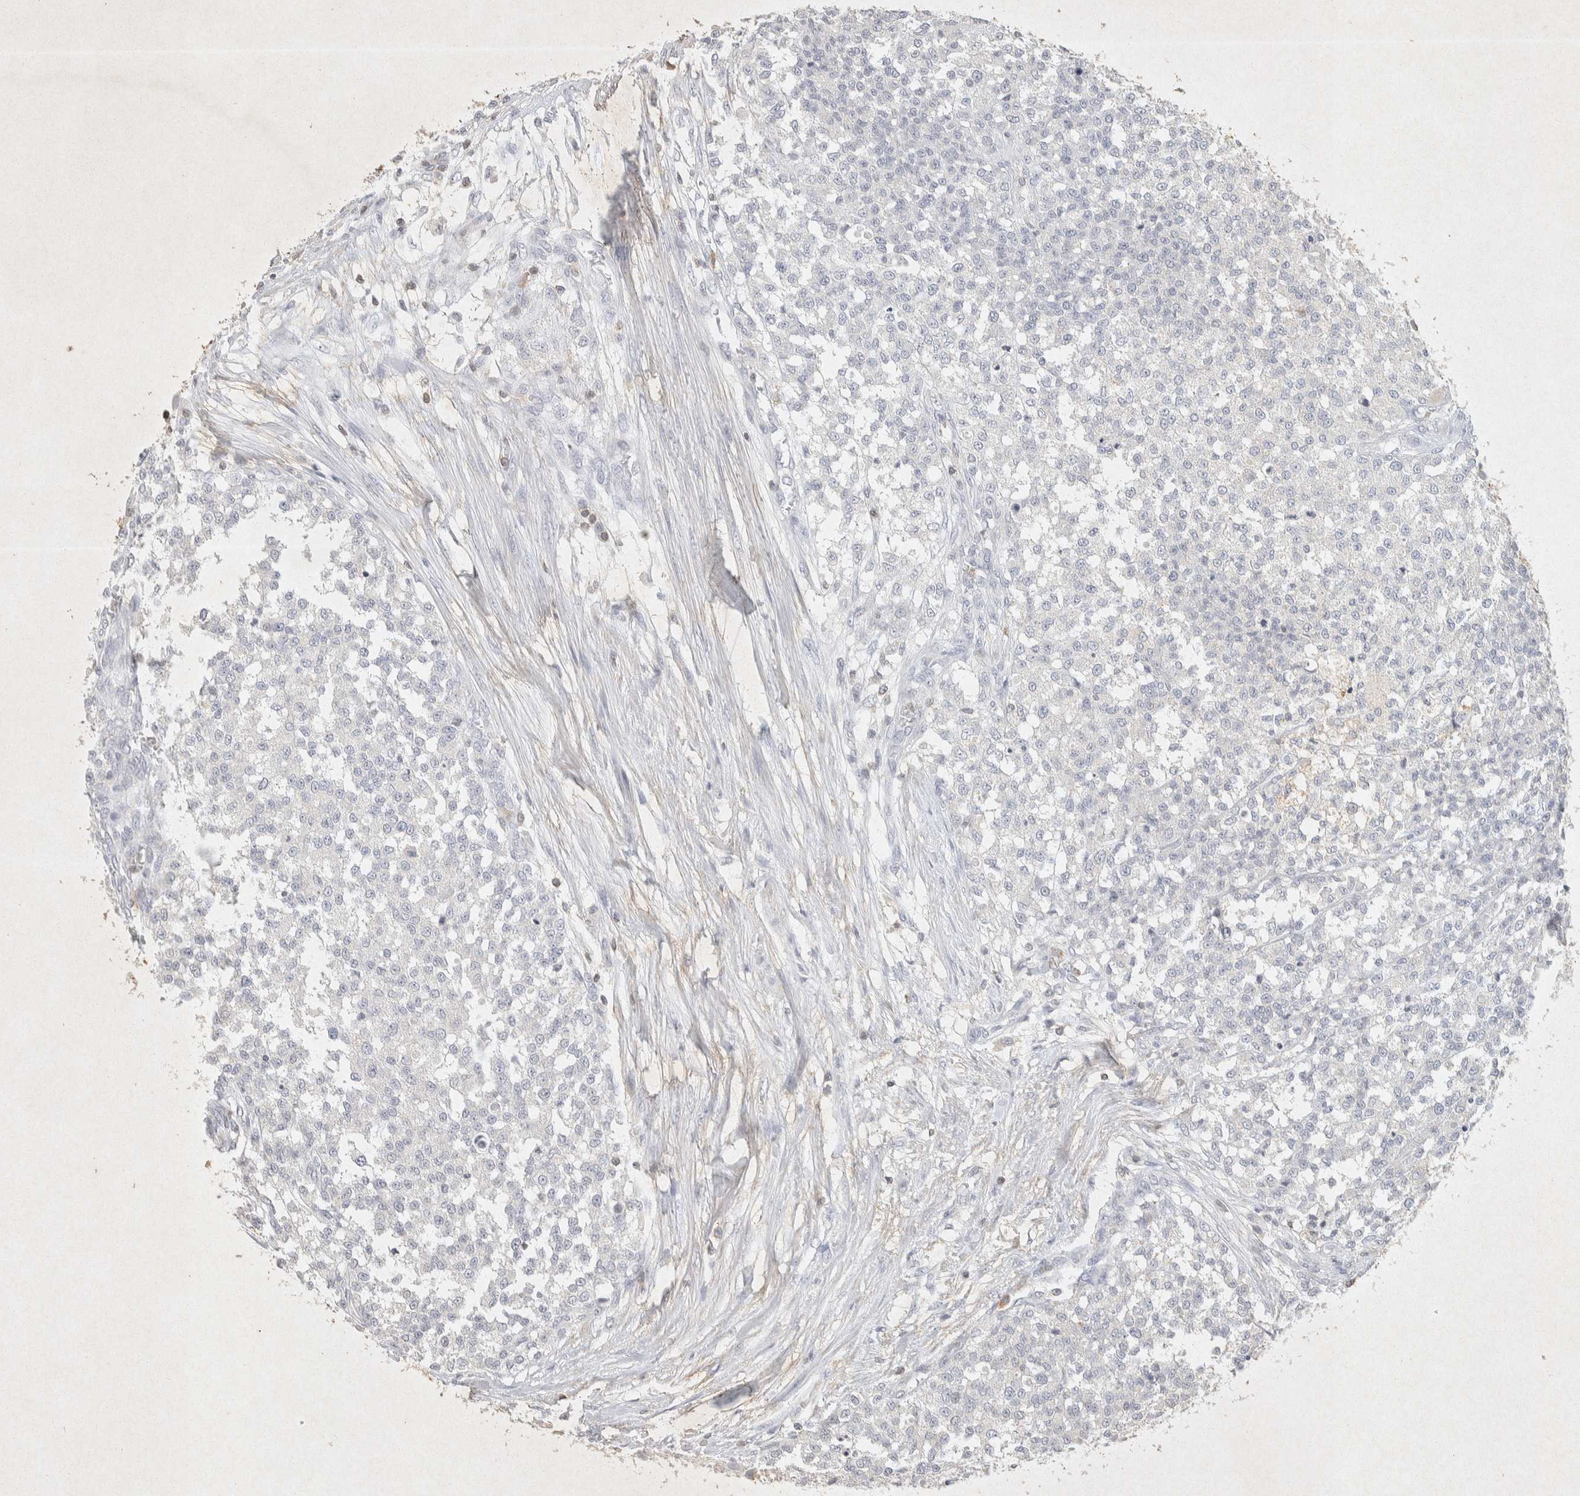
{"staining": {"intensity": "negative", "quantity": "none", "location": "none"}, "tissue": "testis cancer", "cell_type": "Tumor cells", "image_type": "cancer", "snomed": [{"axis": "morphology", "description": "Seminoma, NOS"}, {"axis": "topography", "description": "Testis"}], "caption": "An IHC image of testis seminoma is shown. There is no staining in tumor cells of testis seminoma. The staining was performed using DAB (3,3'-diaminobenzidine) to visualize the protein expression in brown, while the nuclei were stained in blue with hematoxylin (Magnification: 20x).", "gene": "RAC2", "patient": {"sex": "male", "age": 59}}